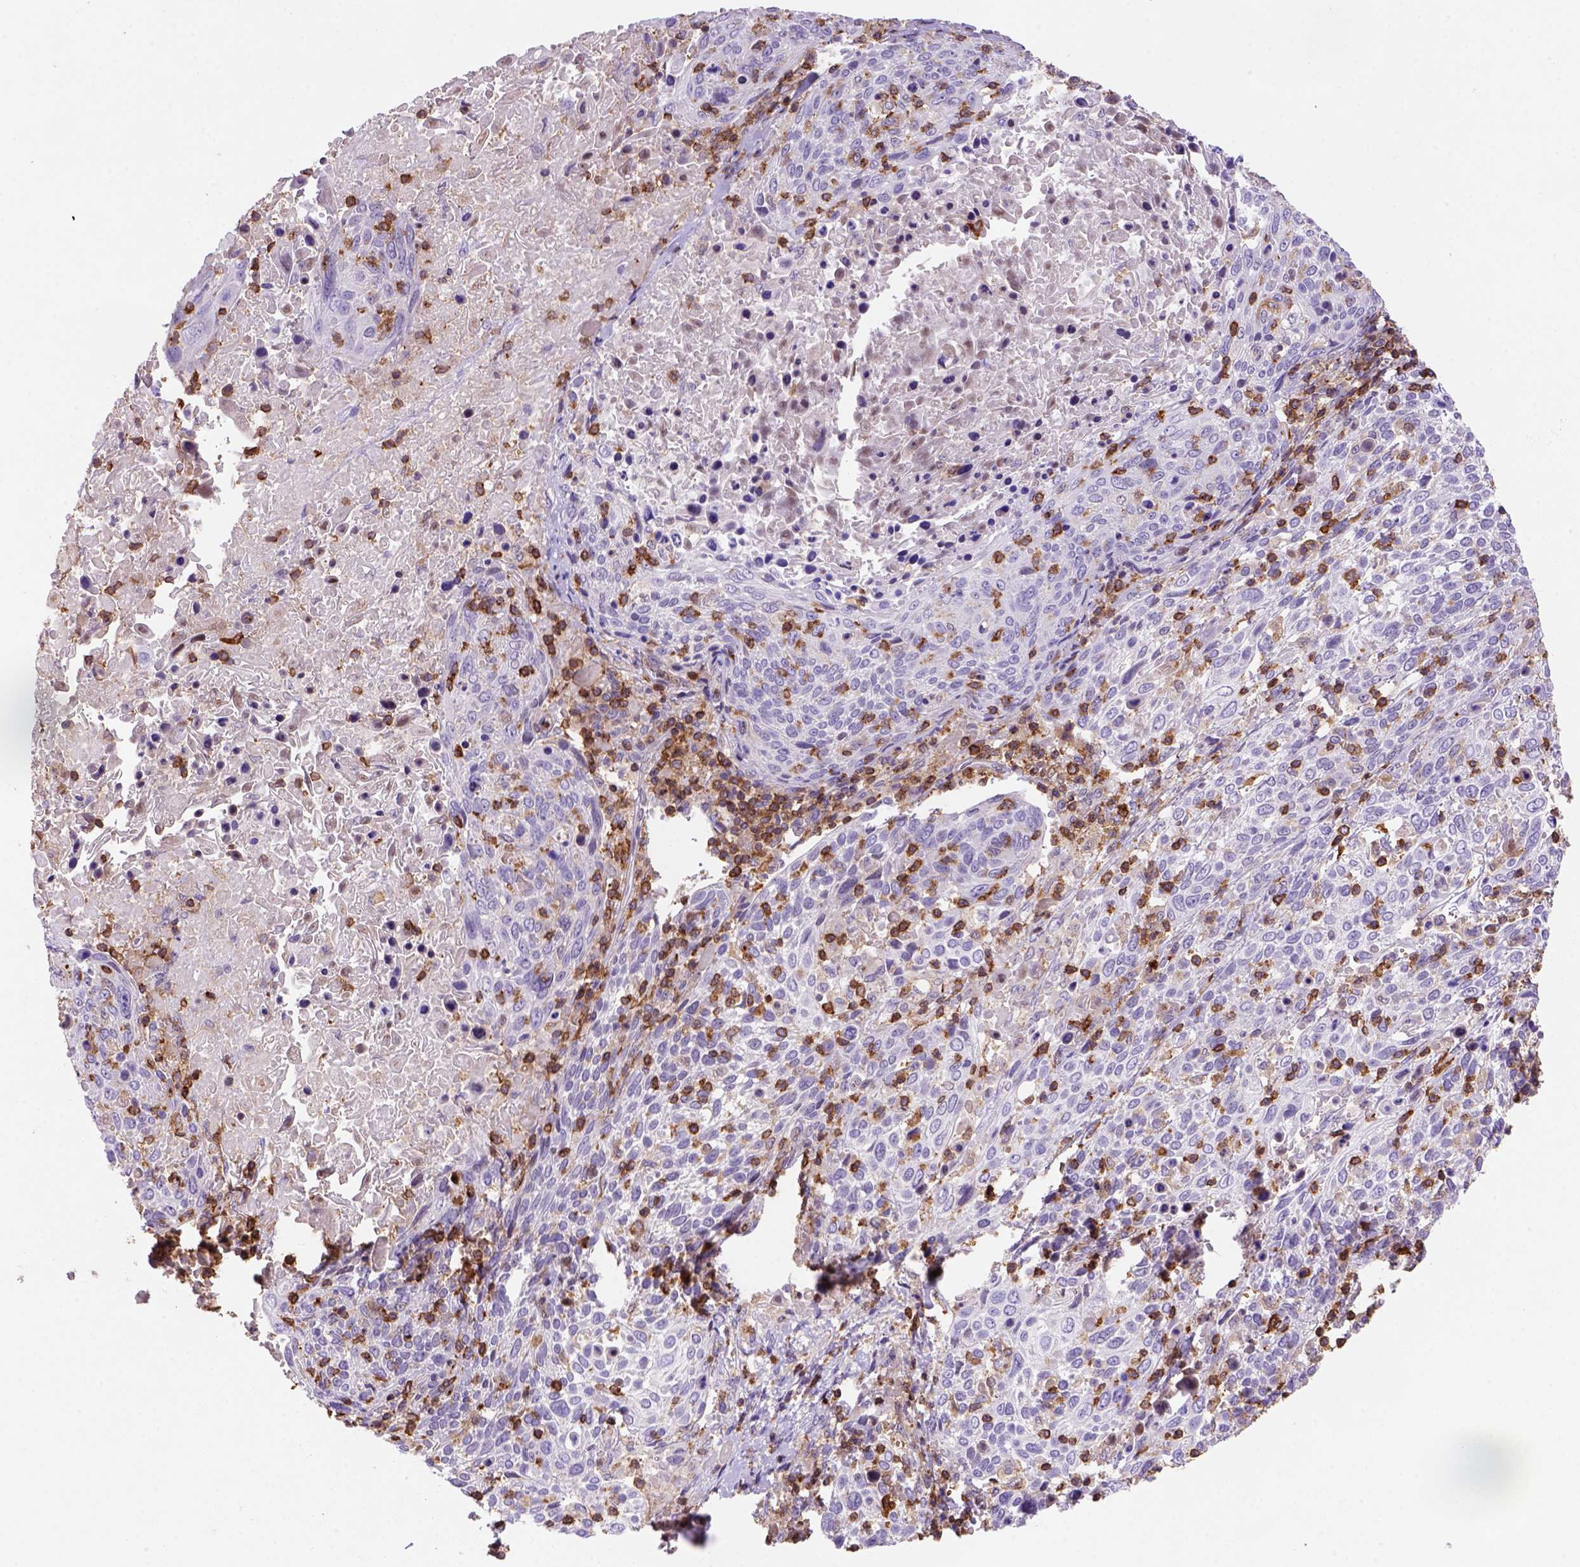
{"staining": {"intensity": "negative", "quantity": "none", "location": "none"}, "tissue": "cervical cancer", "cell_type": "Tumor cells", "image_type": "cancer", "snomed": [{"axis": "morphology", "description": "Squamous cell carcinoma, NOS"}, {"axis": "topography", "description": "Cervix"}], "caption": "A photomicrograph of human cervical squamous cell carcinoma is negative for staining in tumor cells. The staining was performed using DAB to visualize the protein expression in brown, while the nuclei were stained in blue with hematoxylin (Magnification: 20x).", "gene": "INPP5D", "patient": {"sex": "female", "age": 61}}